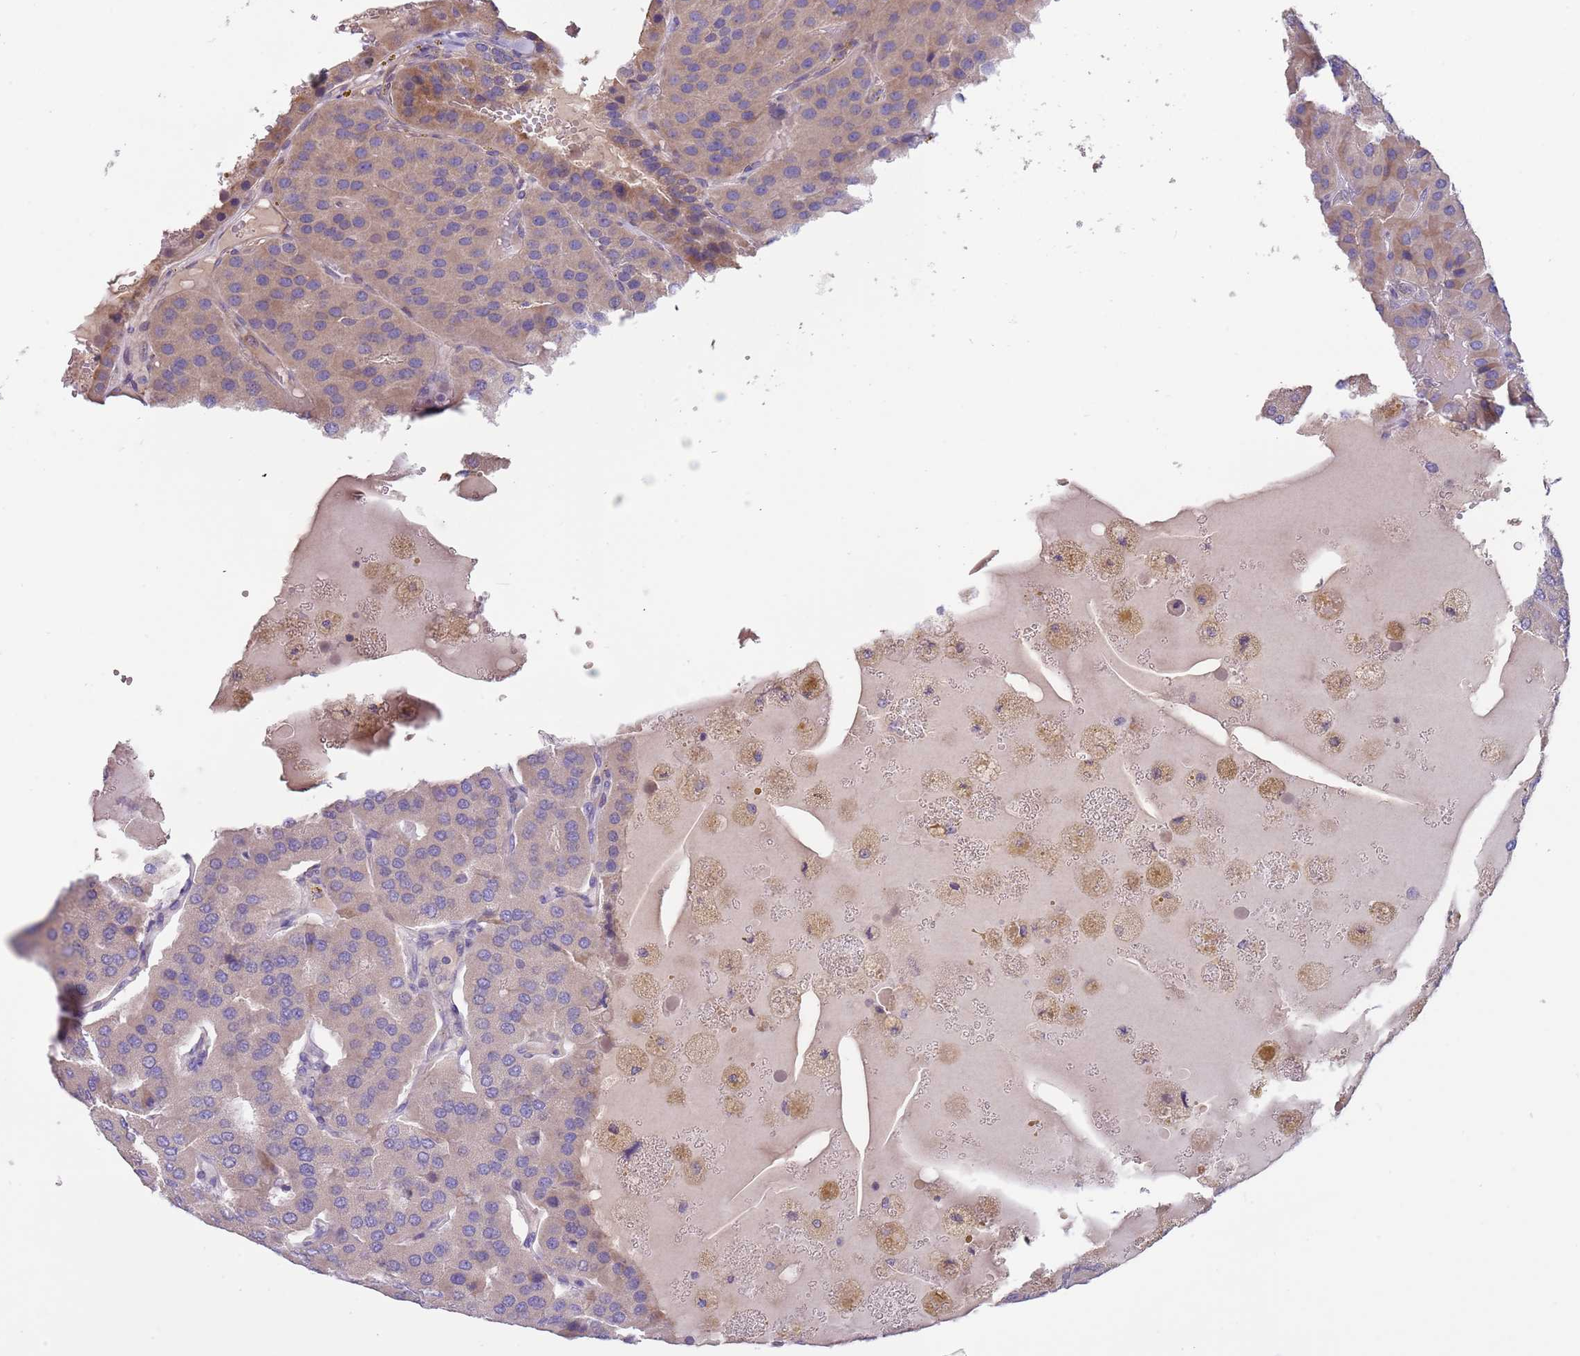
{"staining": {"intensity": "weak", "quantity": "<25%", "location": "cytoplasmic/membranous"}, "tissue": "parathyroid gland", "cell_type": "Glandular cells", "image_type": "normal", "snomed": [{"axis": "morphology", "description": "Normal tissue, NOS"}, {"axis": "morphology", "description": "Adenoma, NOS"}, {"axis": "topography", "description": "Parathyroid gland"}], "caption": "Immunohistochemical staining of unremarkable parathyroid gland displays no significant positivity in glandular cells.", "gene": "CABYR", "patient": {"sex": "female", "age": 86}}